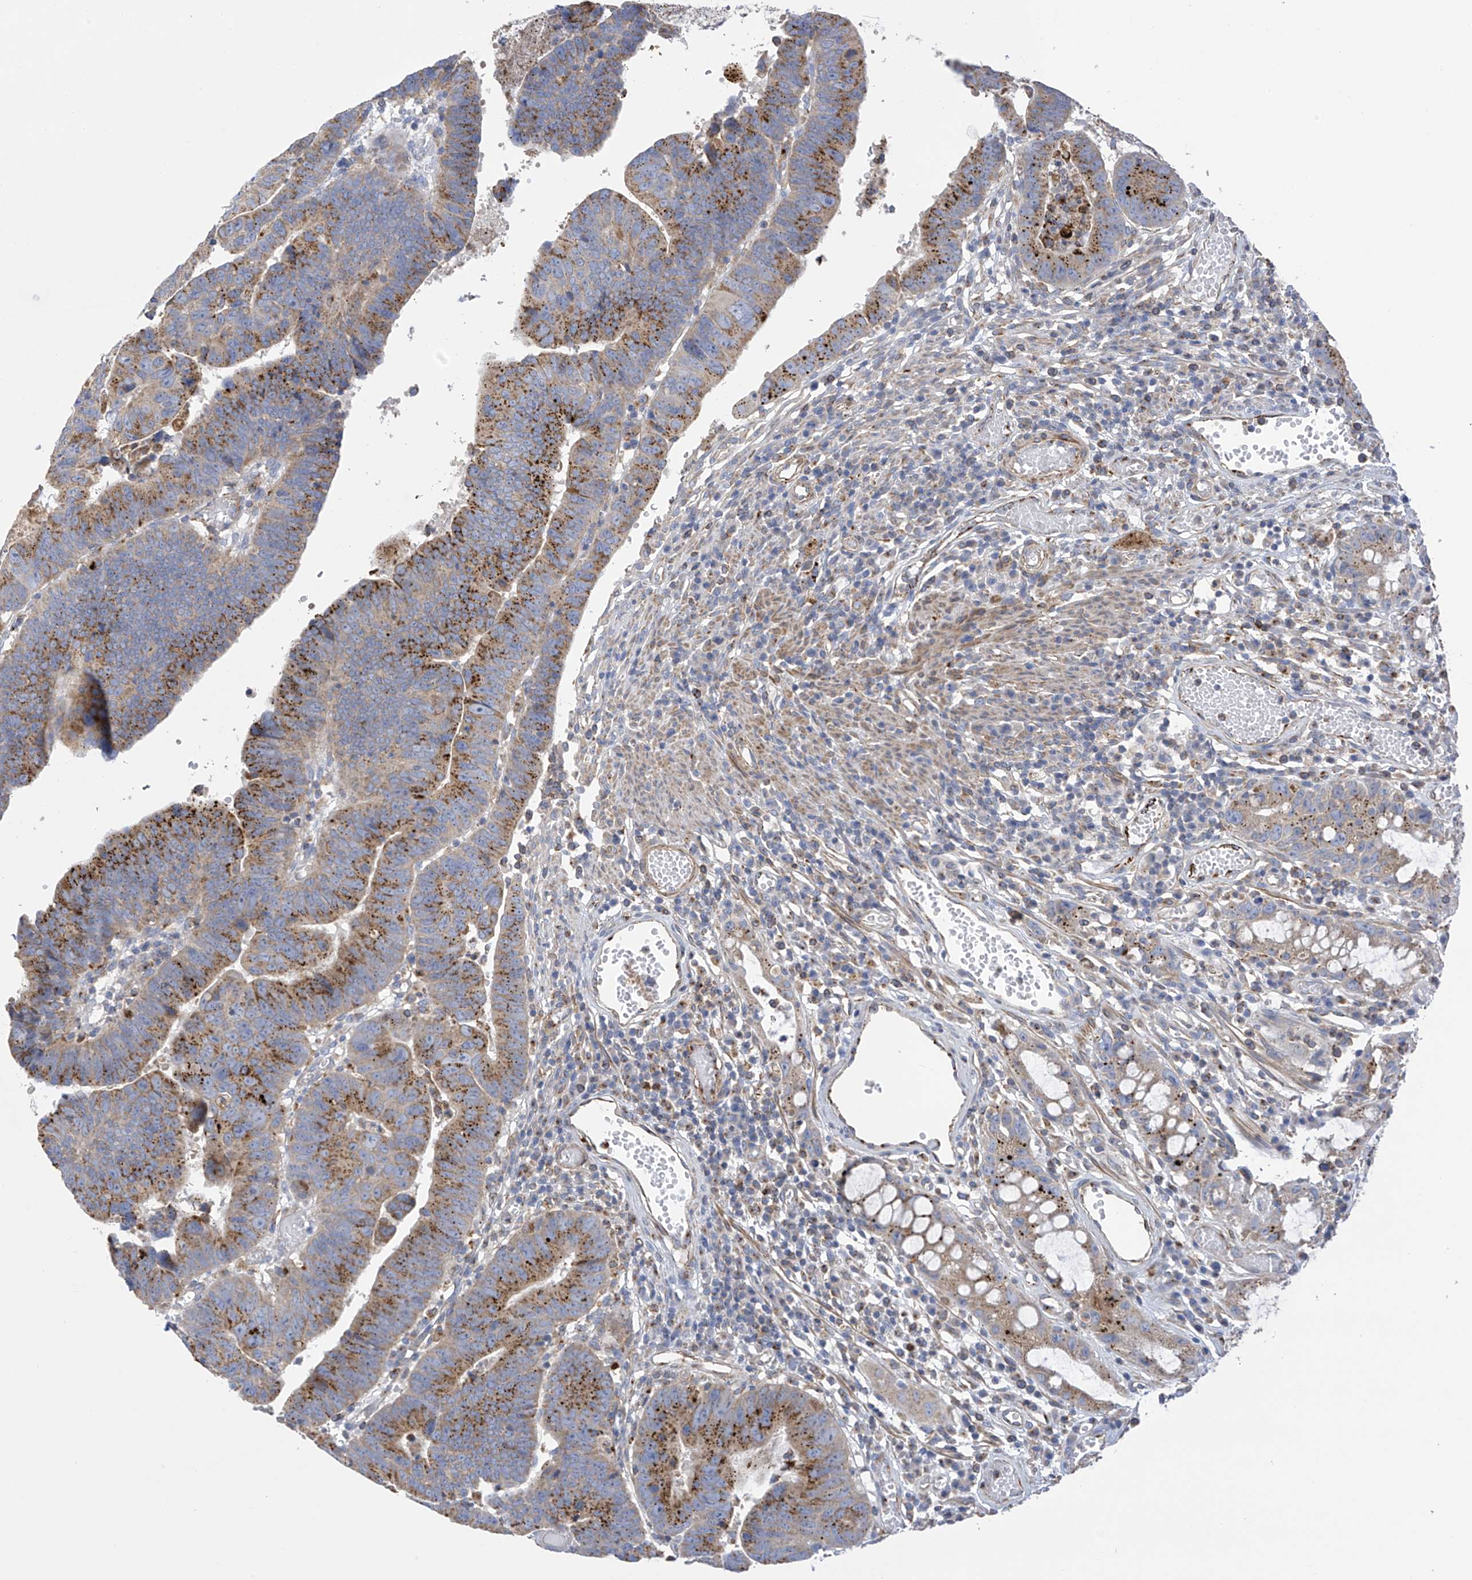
{"staining": {"intensity": "moderate", "quantity": ">75%", "location": "cytoplasmic/membranous"}, "tissue": "colorectal cancer", "cell_type": "Tumor cells", "image_type": "cancer", "snomed": [{"axis": "morphology", "description": "Adenocarcinoma, NOS"}, {"axis": "topography", "description": "Rectum"}], "caption": "This micrograph shows colorectal cancer stained with IHC to label a protein in brown. The cytoplasmic/membranous of tumor cells show moderate positivity for the protein. Nuclei are counter-stained blue.", "gene": "ITM2B", "patient": {"sex": "female", "age": 65}}